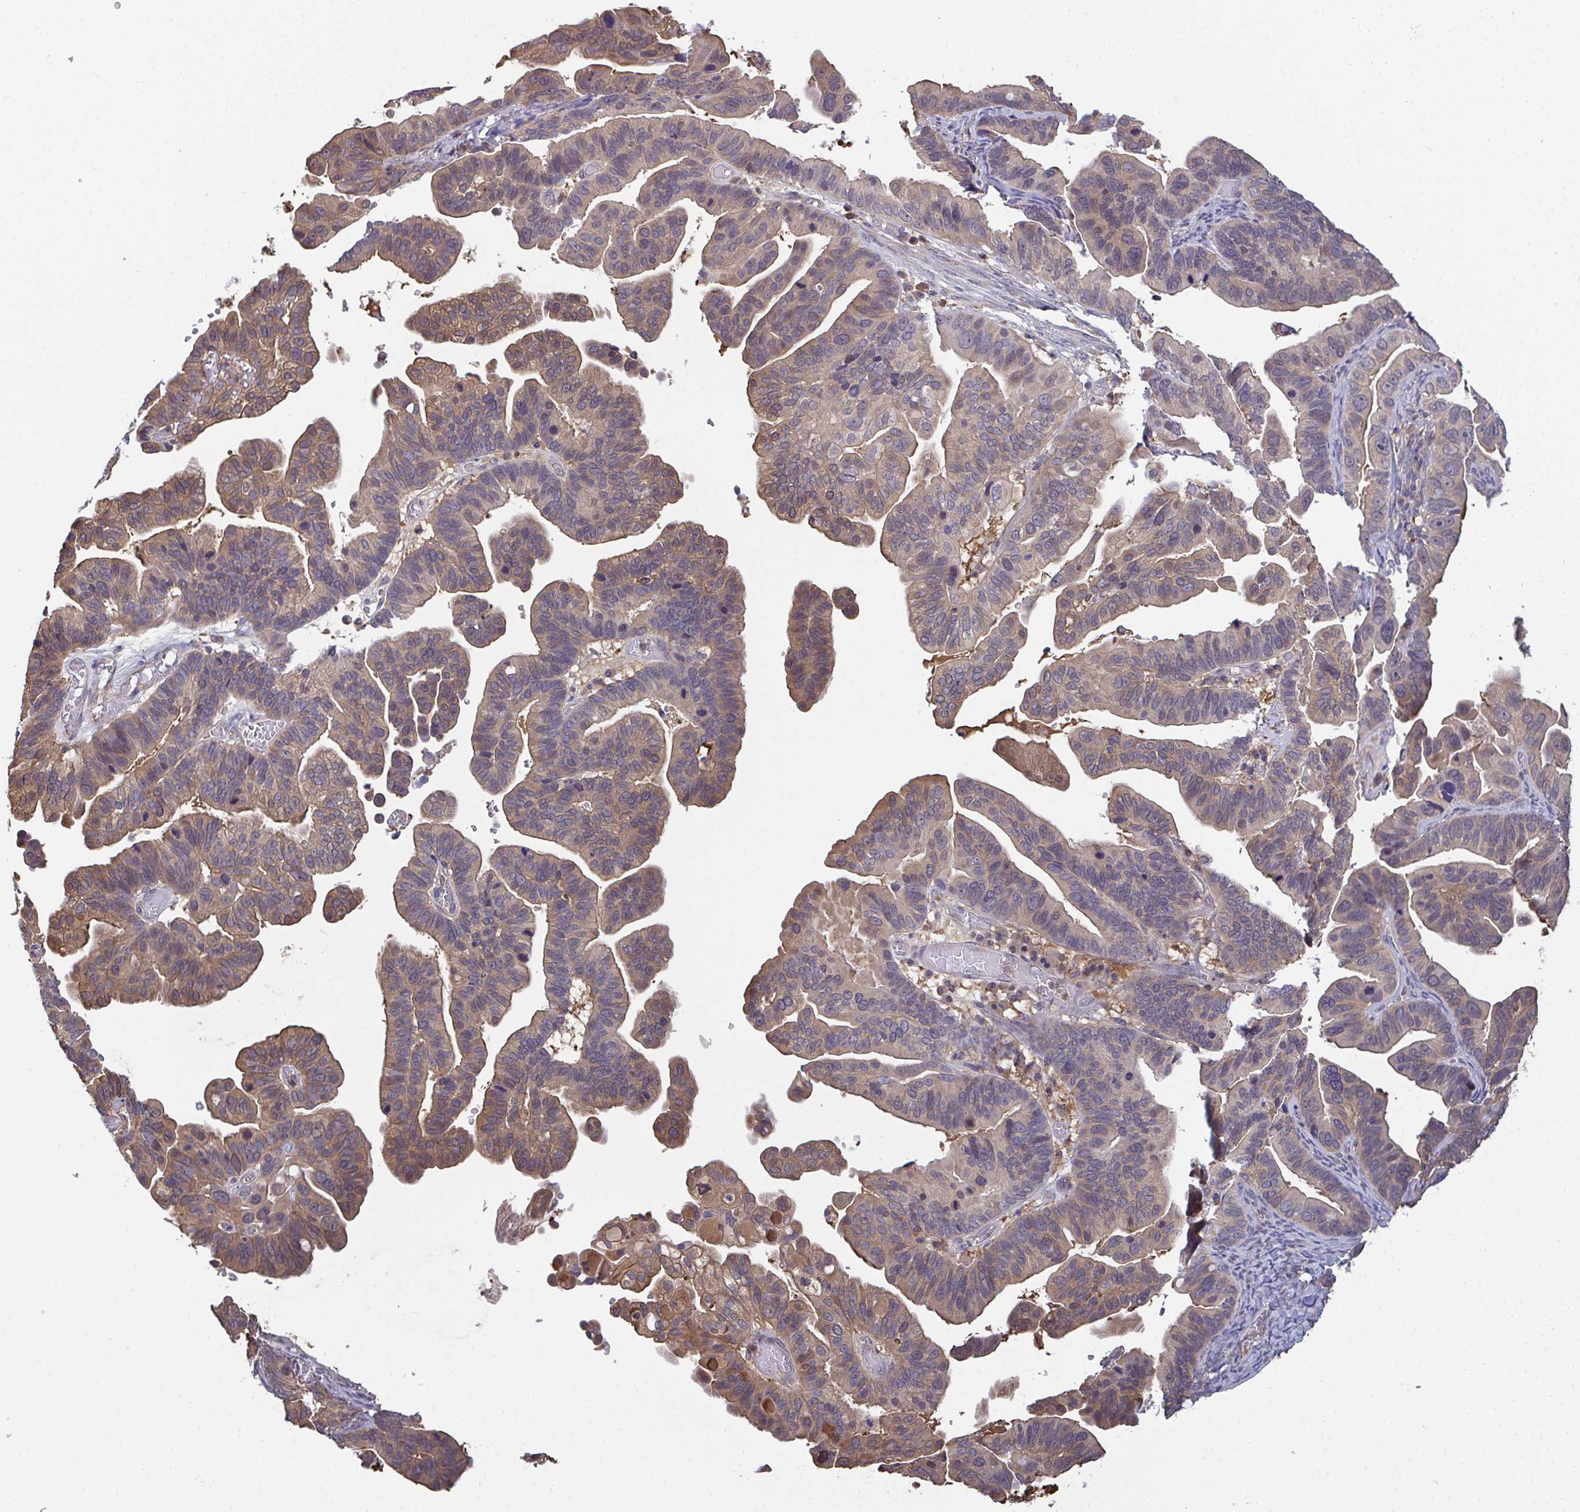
{"staining": {"intensity": "moderate", "quantity": "25%-75%", "location": "cytoplasmic/membranous"}, "tissue": "ovarian cancer", "cell_type": "Tumor cells", "image_type": "cancer", "snomed": [{"axis": "morphology", "description": "Cystadenocarcinoma, serous, NOS"}, {"axis": "topography", "description": "Ovary"}], "caption": "Ovarian serous cystadenocarcinoma stained for a protein displays moderate cytoplasmic/membranous positivity in tumor cells.", "gene": "TTC9C", "patient": {"sex": "female", "age": 56}}